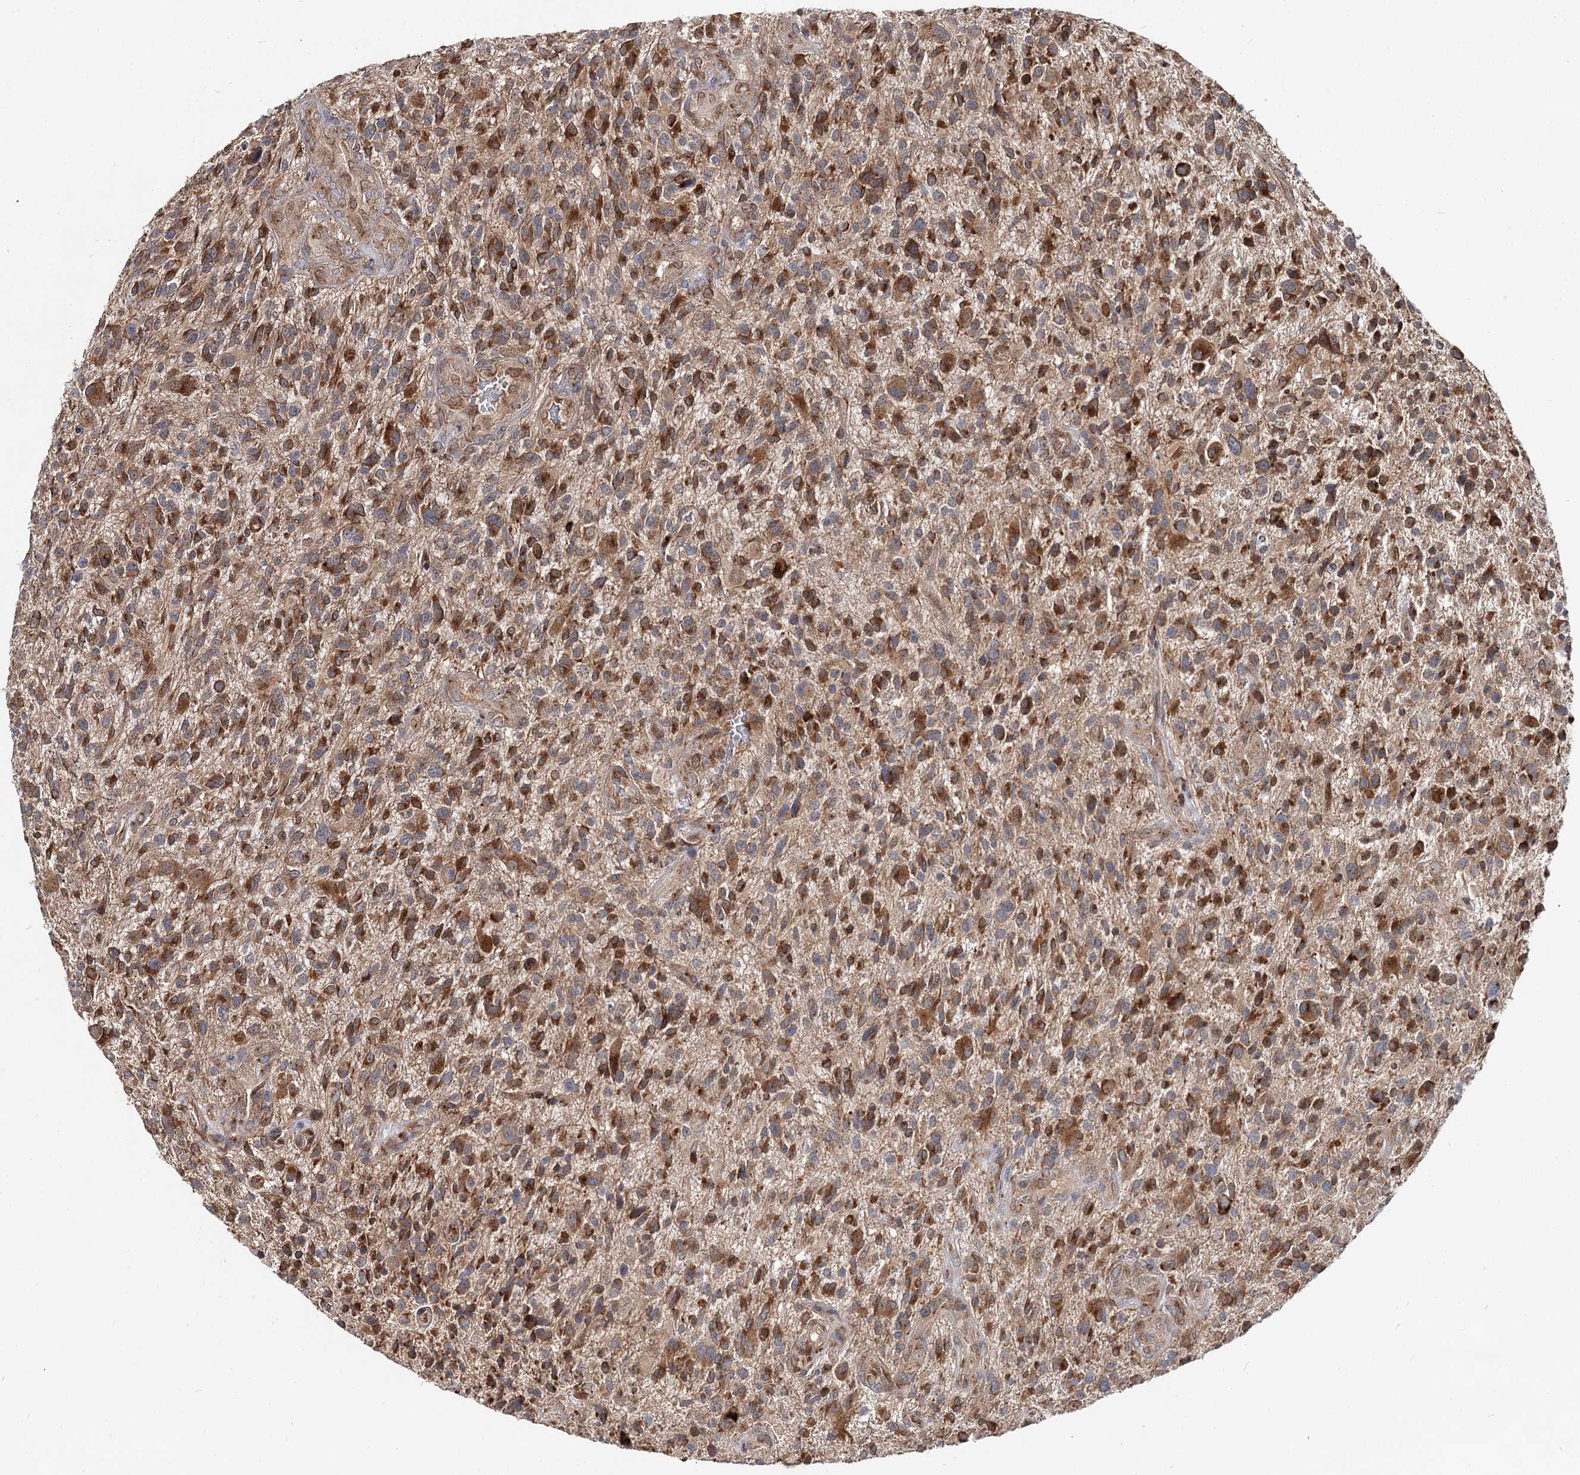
{"staining": {"intensity": "strong", "quantity": ">75%", "location": "cytoplasmic/membranous"}, "tissue": "glioma", "cell_type": "Tumor cells", "image_type": "cancer", "snomed": [{"axis": "morphology", "description": "Glioma, malignant, High grade"}, {"axis": "topography", "description": "Brain"}], "caption": "Protein expression analysis of glioma reveals strong cytoplasmic/membranous positivity in approximately >75% of tumor cells. The protein is stained brown, and the nuclei are stained in blue (DAB IHC with brightfield microscopy, high magnification).", "gene": "SPART", "patient": {"sex": "male", "age": 47}}